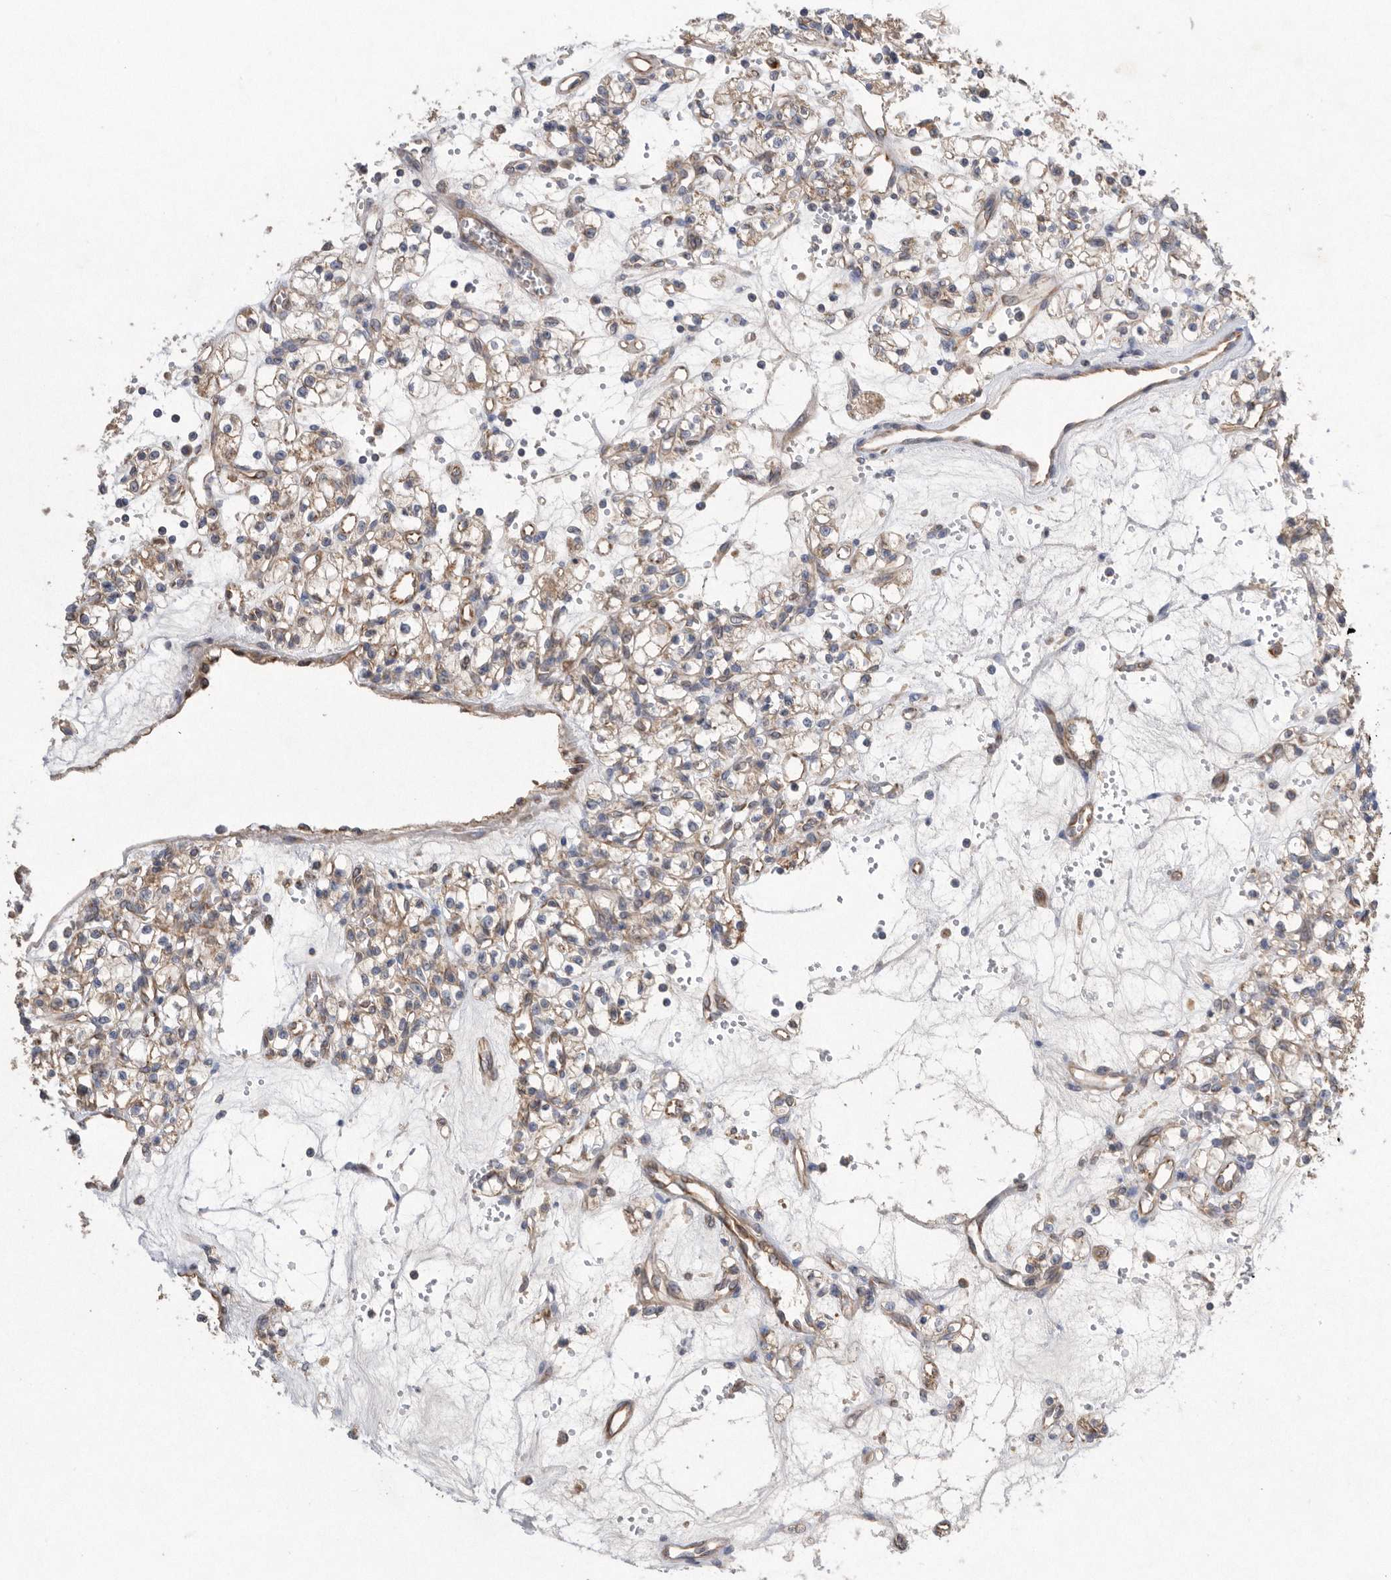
{"staining": {"intensity": "moderate", "quantity": ">75%", "location": "cytoplasmic/membranous"}, "tissue": "renal cancer", "cell_type": "Tumor cells", "image_type": "cancer", "snomed": [{"axis": "morphology", "description": "Adenocarcinoma, NOS"}, {"axis": "topography", "description": "Kidney"}], "caption": "Brown immunohistochemical staining in human renal cancer (adenocarcinoma) shows moderate cytoplasmic/membranous expression in approximately >75% of tumor cells. (IHC, brightfield microscopy, high magnification).", "gene": "PON2", "patient": {"sex": "female", "age": 59}}